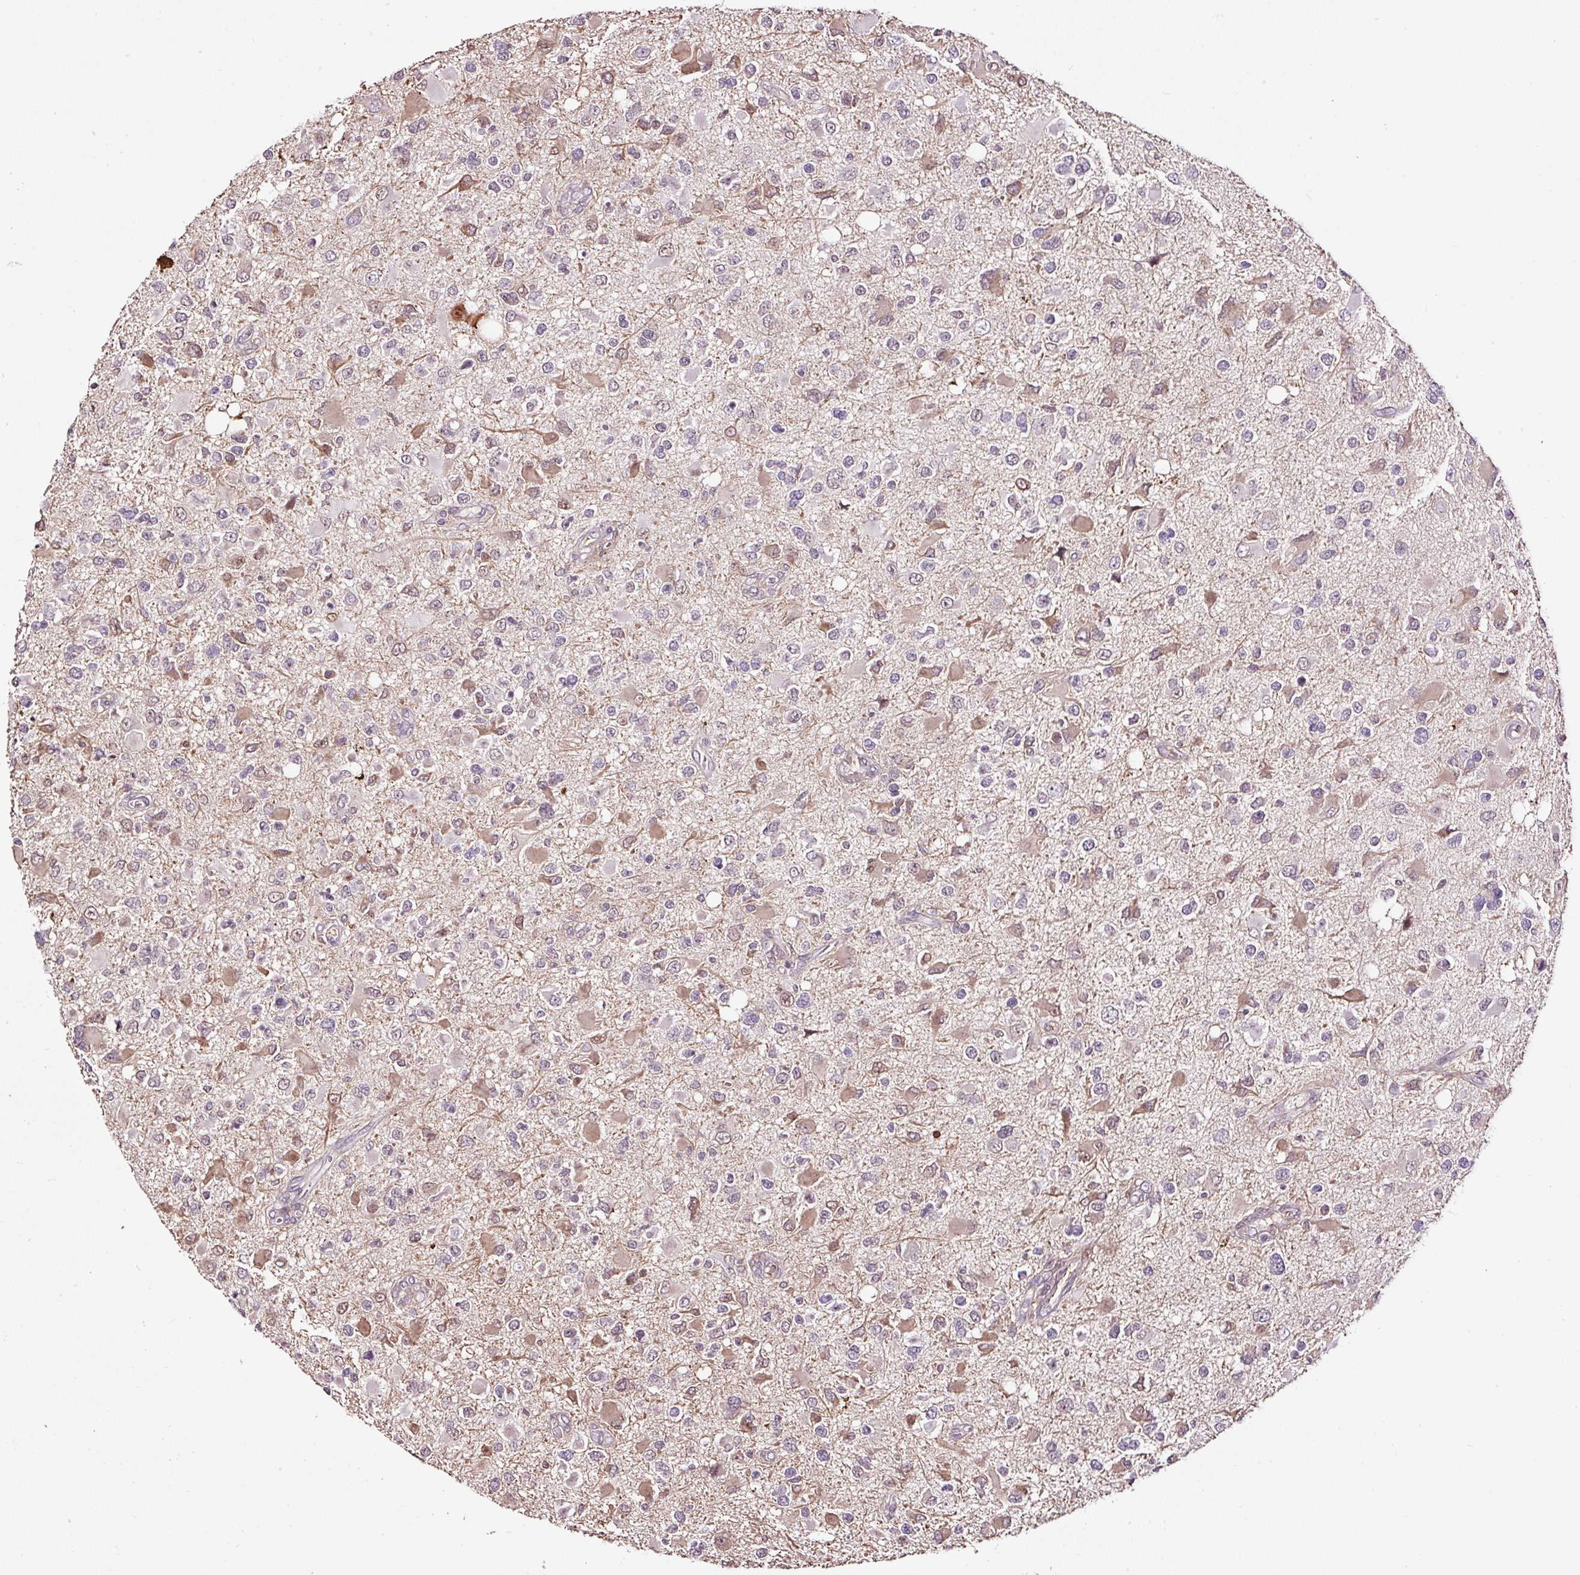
{"staining": {"intensity": "moderate", "quantity": "<25%", "location": "cytoplasmic/membranous"}, "tissue": "glioma", "cell_type": "Tumor cells", "image_type": "cancer", "snomed": [{"axis": "morphology", "description": "Glioma, malignant, High grade"}, {"axis": "topography", "description": "Brain"}], "caption": "The micrograph demonstrates a brown stain indicating the presence of a protein in the cytoplasmic/membranous of tumor cells in glioma.", "gene": "LRRC24", "patient": {"sex": "male", "age": 53}}